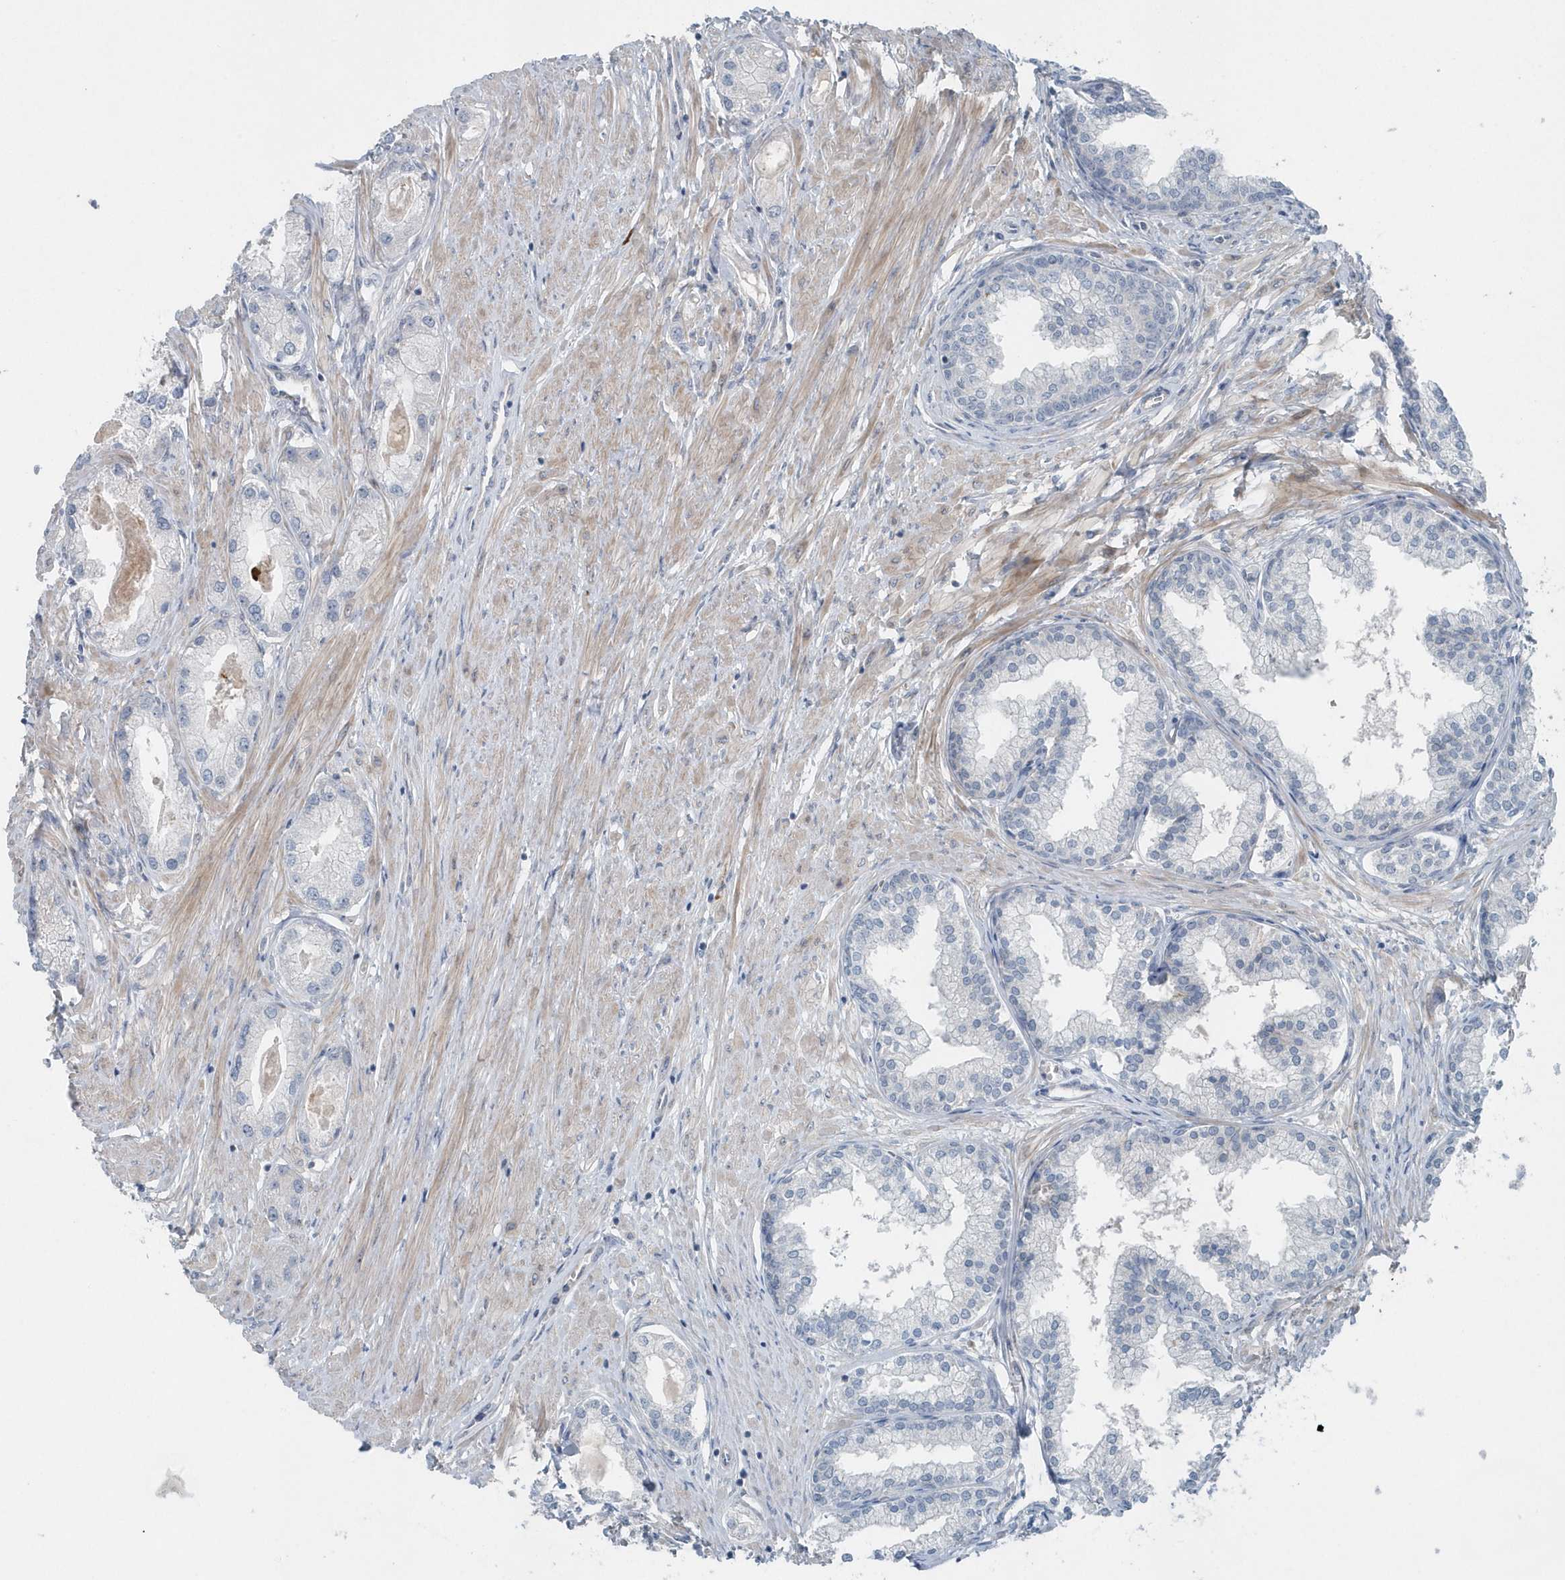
{"staining": {"intensity": "negative", "quantity": "none", "location": "none"}, "tissue": "prostate cancer", "cell_type": "Tumor cells", "image_type": "cancer", "snomed": [{"axis": "morphology", "description": "Adenocarcinoma, Low grade"}, {"axis": "topography", "description": "Prostate"}], "caption": "This photomicrograph is of prostate adenocarcinoma (low-grade) stained with IHC to label a protein in brown with the nuclei are counter-stained blue. There is no positivity in tumor cells.", "gene": "MCC", "patient": {"sex": "male", "age": 62}}